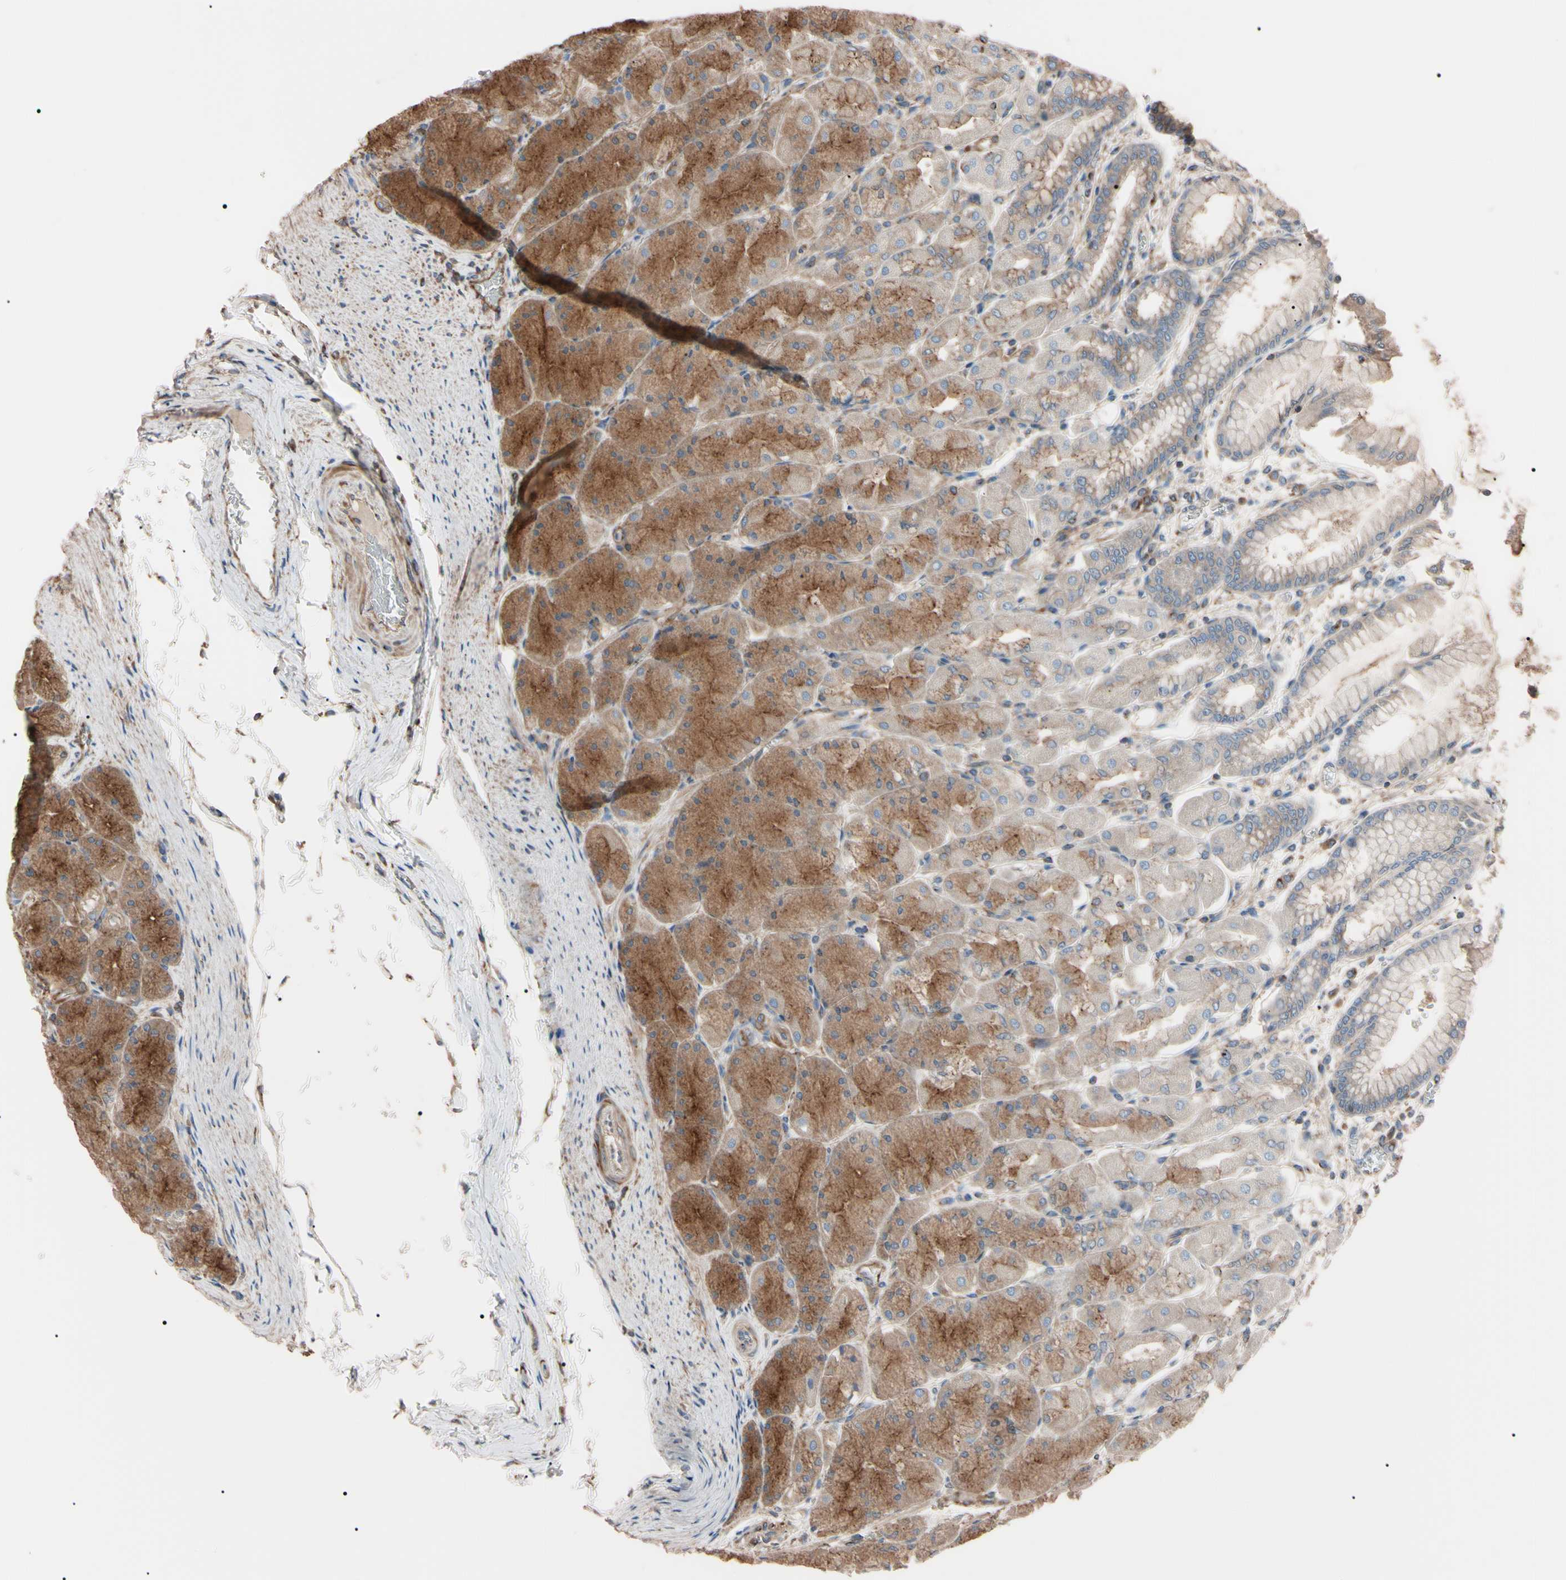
{"staining": {"intensity": "moderate", "quantity": "25%-75%", "location": "cytoplasmic/membranous"}, "tissue": "stomach", "cell_type": "Glandular cells", "image_type": "normal", "snomed": [{"axis": "morphology", "description": "Normal tissue, NOS"}, {"axis": "topography", "description": "Stomach, upper"}], "caption": "Glandular cells reveal moderate cytoplasmic/membranous positivity in approximately 25%-75% of cells in benign stomach.", "gene": "PRKACA", "patient": {"sex": "female", "age": 56}}